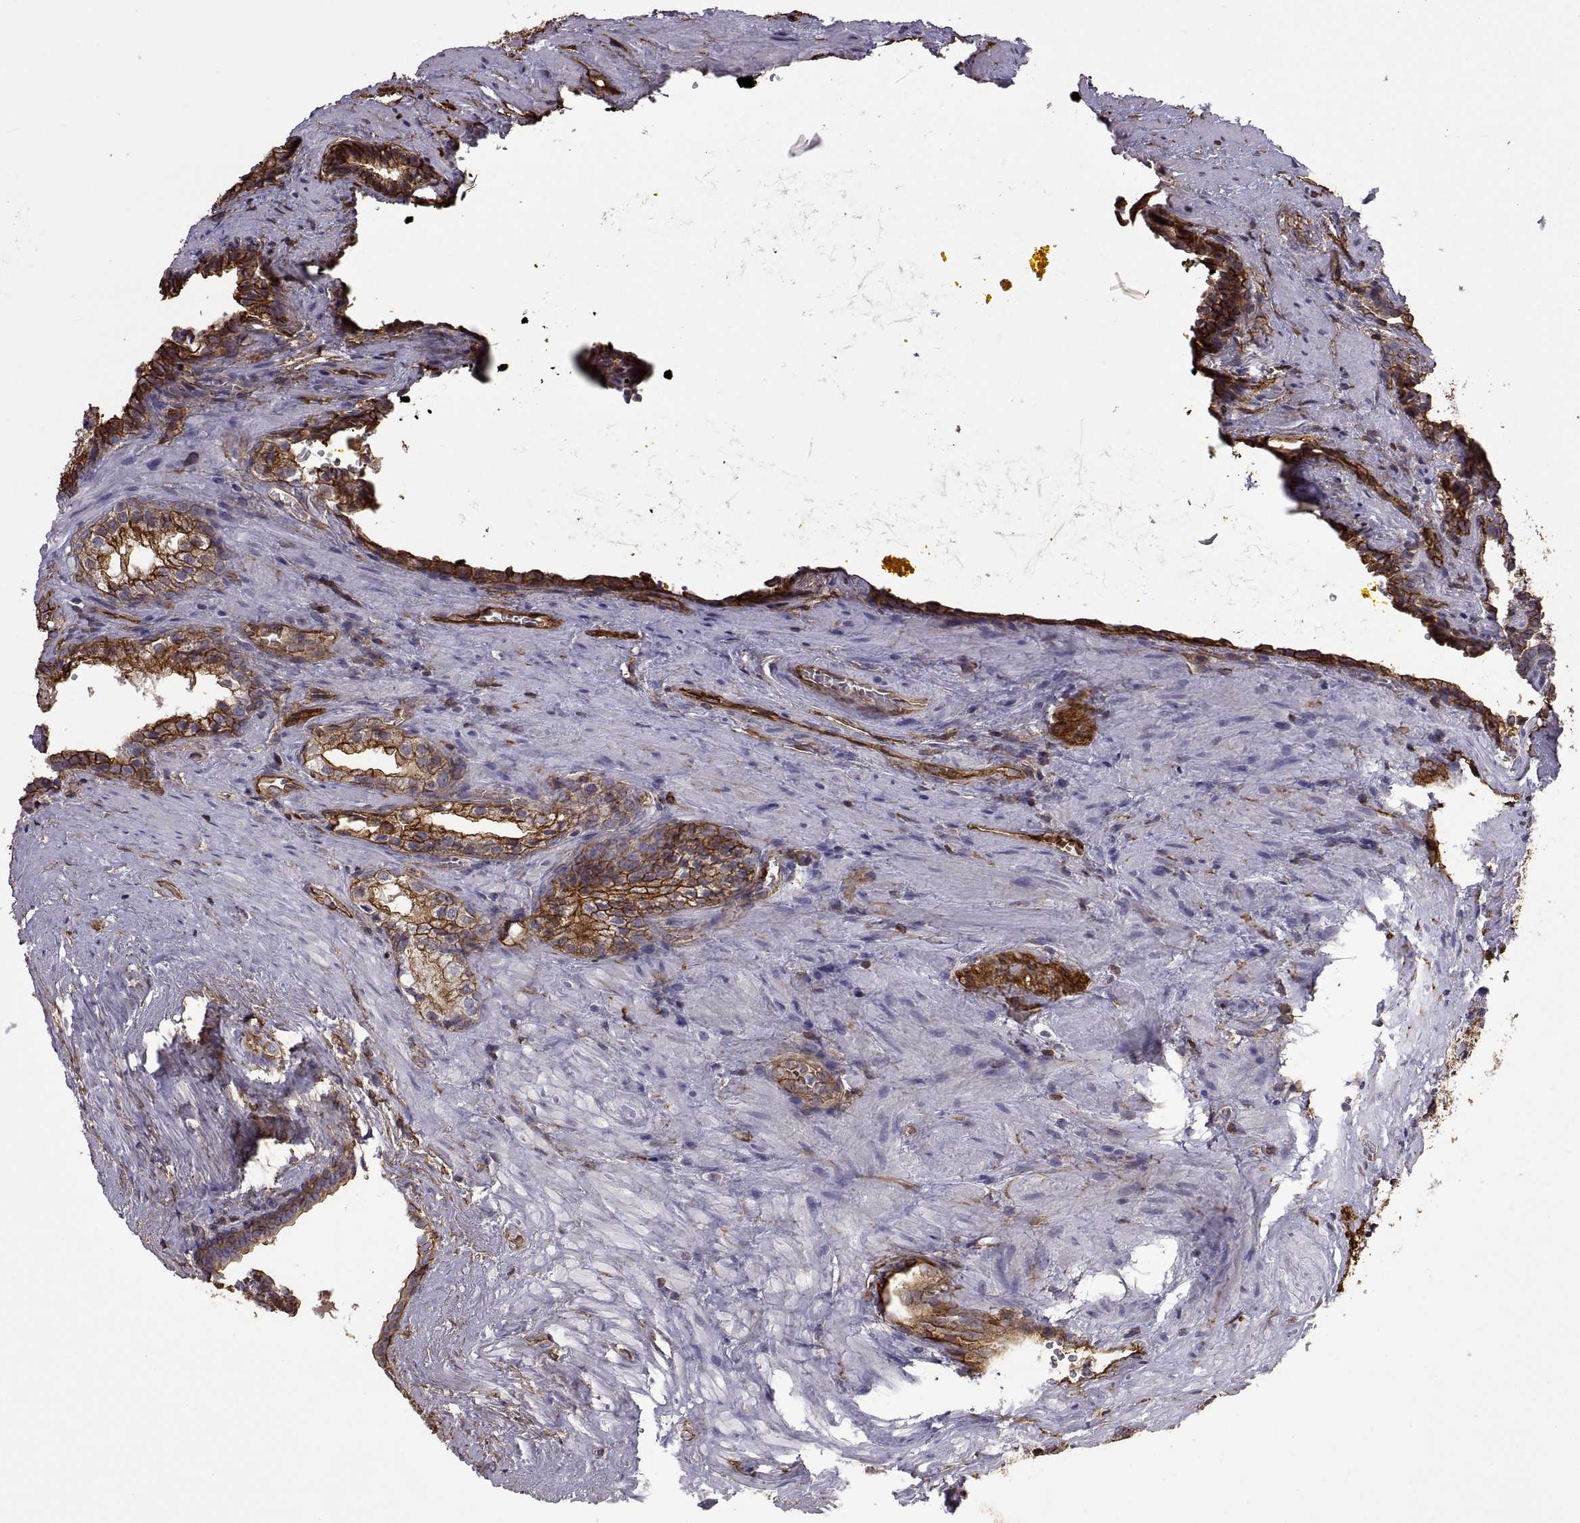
{"staining": {"intensity": "strong", "quantity": "25%-75%", "location": "cytoplasmic/membranous"}, "tissue": "prostate cancer", "cell_type": "Tumor cells", "image_type": "cancer", "snomed": [{"axis": "morphology", "description": "Adenocarcinoma, NOS"}, {"axis": "topography", "description": "Prostate and seminal vesicle, NOS"}], "caption": "Prostate adenocarcinoma was stained to show a protein in brown. There is high levels of strong cytoplasmic/membranous positivity in approximately 25%-75% of tumor cells. (Brightfield microscopy of DAB IHC at high magnification).", "gene": "S100A10", "patient": {"sex": "male", "age": 63}}